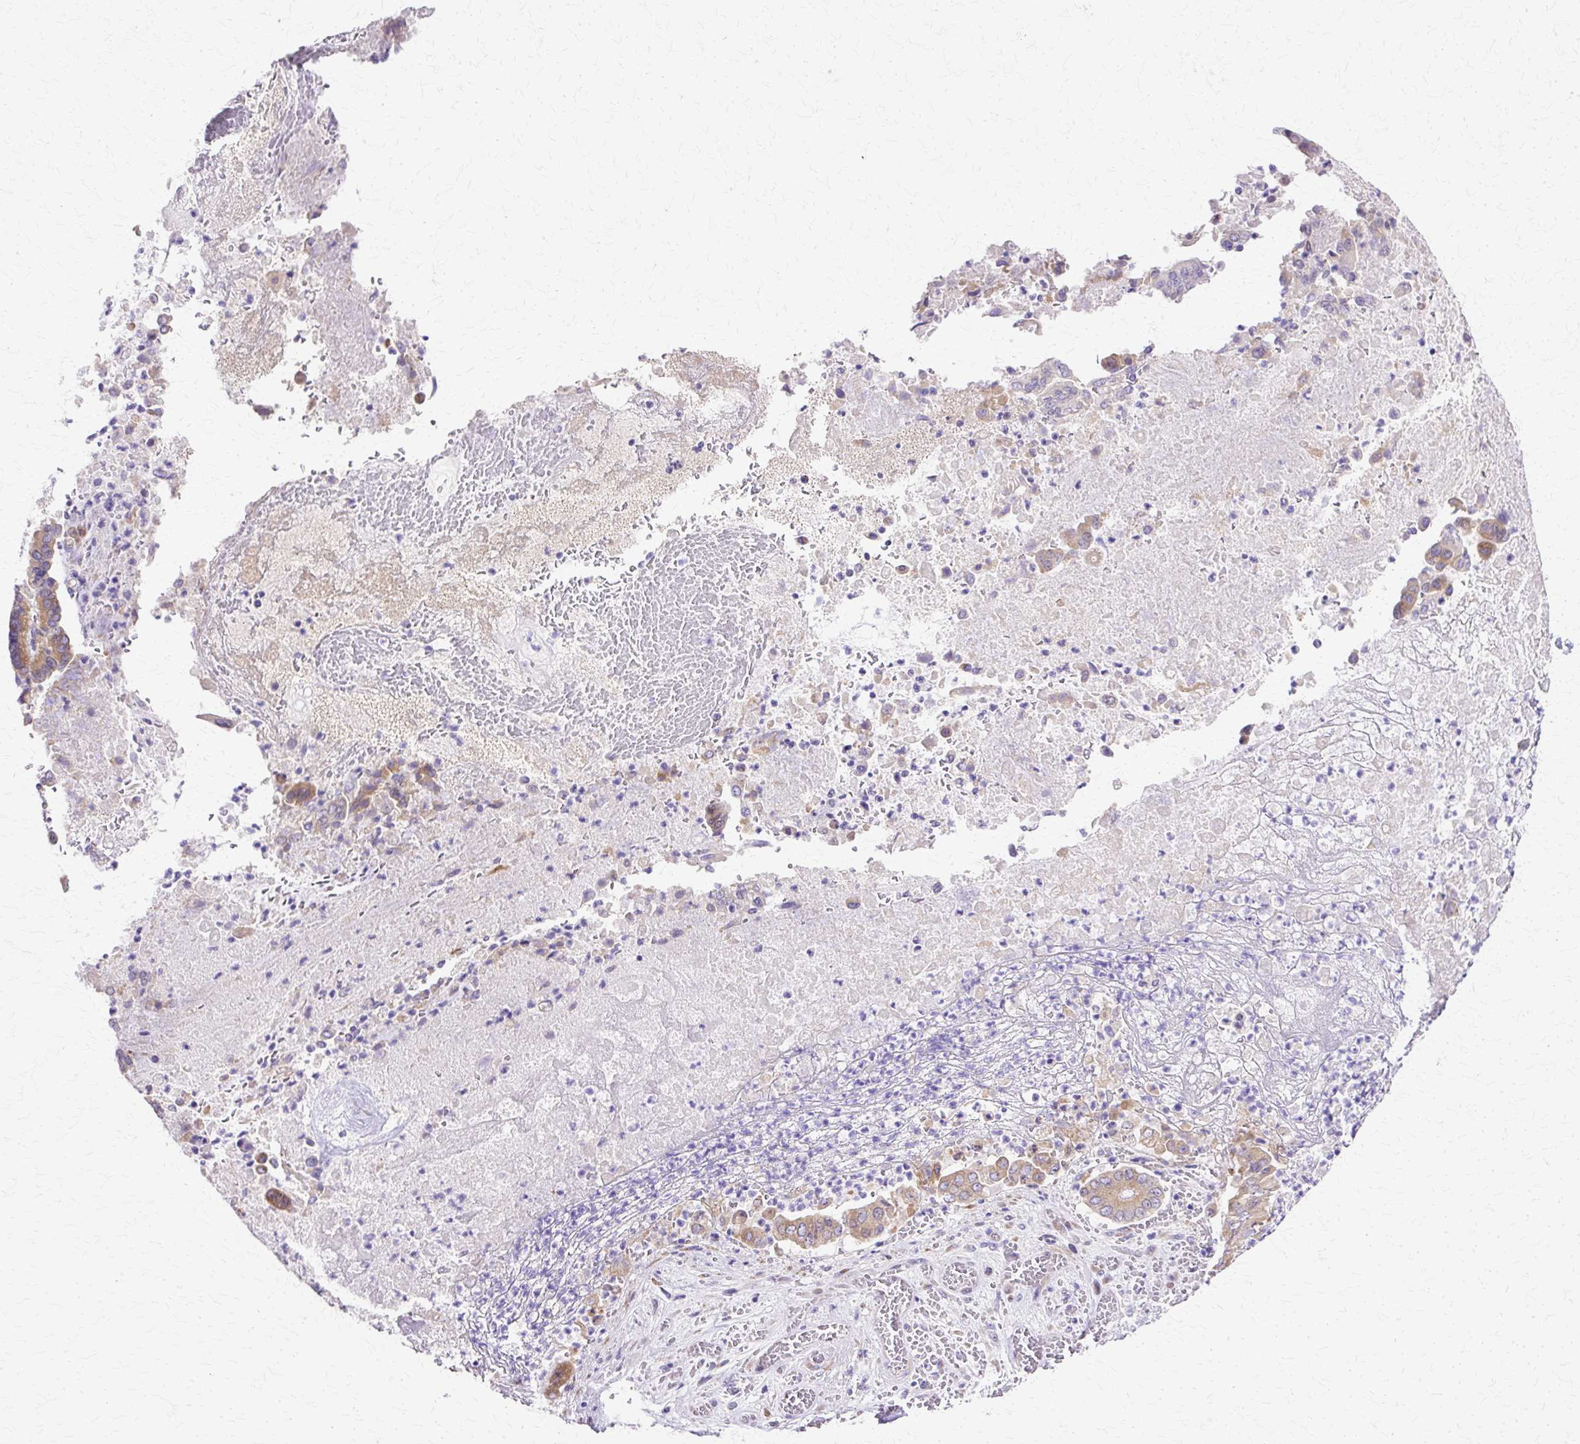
{"staining": {"intensity": "moderate", "quantity": ">75%", "location": "cytoplasmic/membranous"}, "tissue": "pancreatic cancer", "cell_type": "Tumor cells", "image_type": "cancer", "snomed": [{"axis": "morphology", "description": "Adenocarcinoma, NOS"}, {"axis": "topography", "description": "Pancreas"}], "caption": "Human pancreatic cancer (adenocarcinoma) stained for a protein (brown) reveals moderate cytoplasmic/membranous positive positivity in approximately >75% of tumor cells.", "gene": "TBC1D3G", "patient": {"sex": "female", "age": 77}}